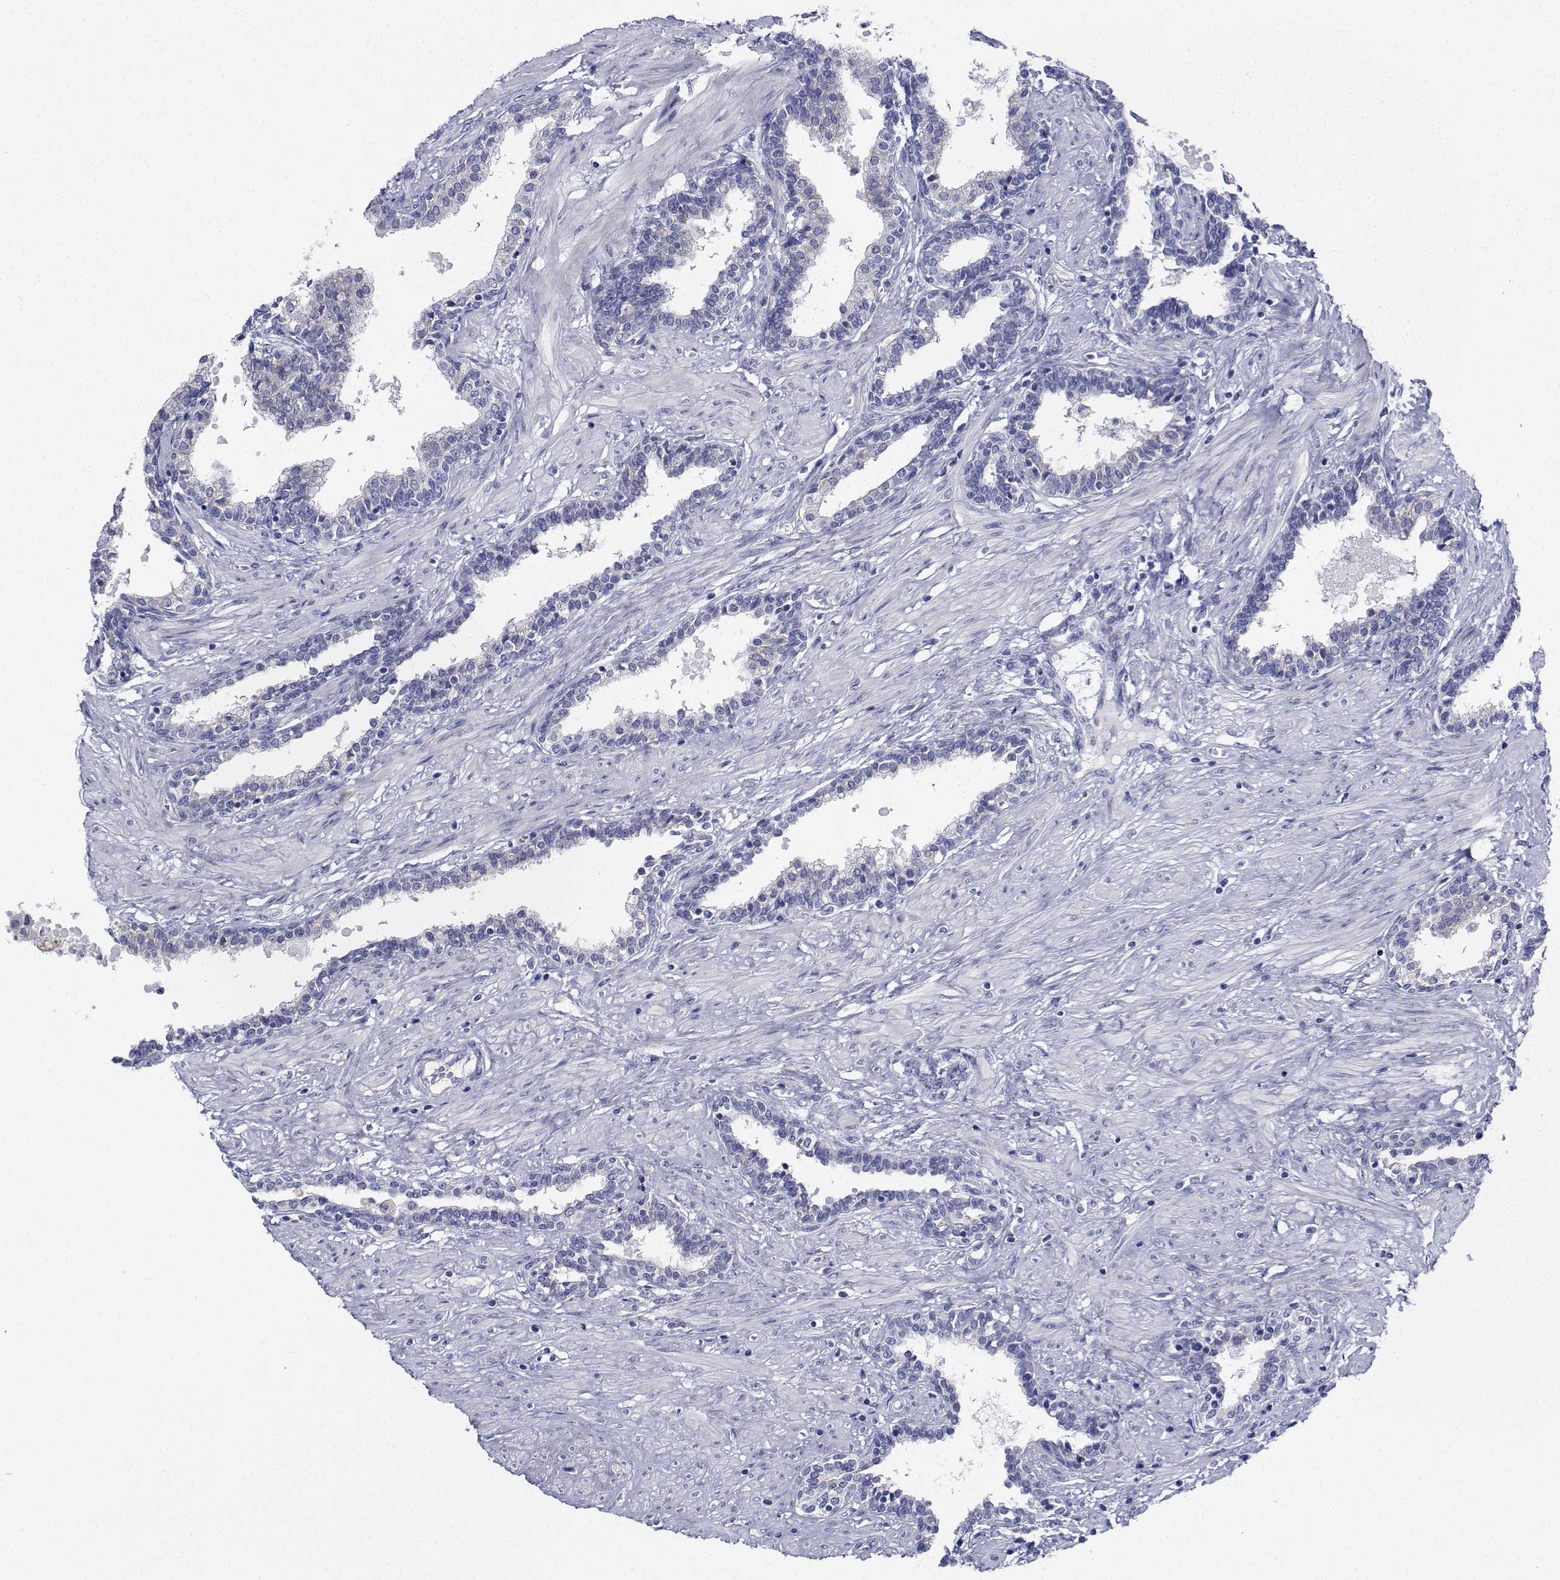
{"staining": {"intensity": "negative", "quantity": "none", "location": "none"}, "tissue": "prostate", "cell_type": "Glandular cells", "image_type": "normal", "snomed": [{"axis": "morphology", "description": "Normal tissue, NOS"}, {"axis": "topography", "description": "Prostate"}], "caption": "IHC micrograph of normal human prostate stained for a protein (brown), which reveals no staining in glandular cells.", "gene": "CDHR3", "patient": {"sex": "male", "age": 55}}